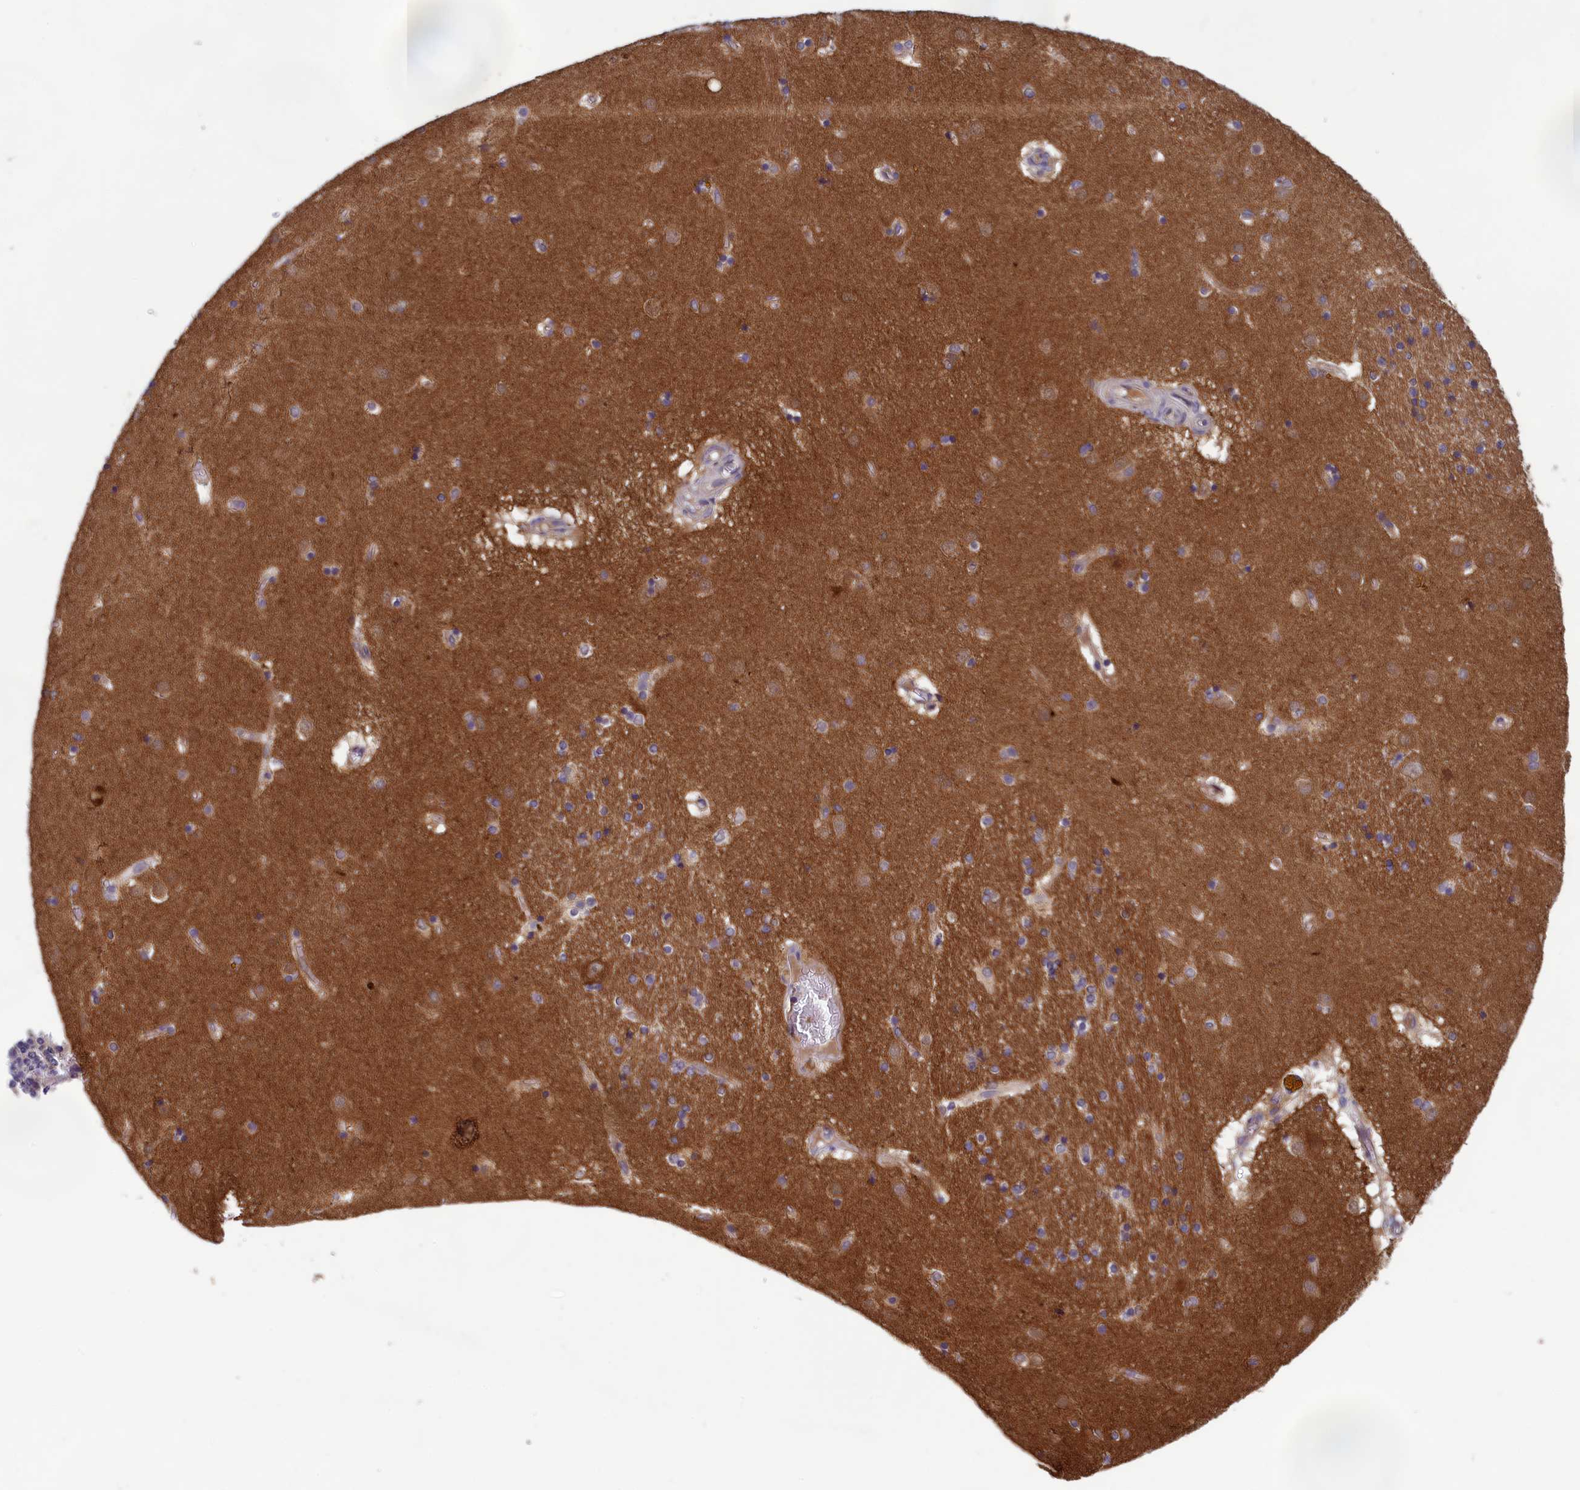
{"staining": {"intensity": "negative", "quantity": "none", "location": "none"}, "tissue": "caudate", "cell_type": "Glial cells", "image_type": "normal", "snomed": [{"axis": "morphology", "description": "Normal tissue, NOS"}, {"axis": "topography", "description": "Lateral ventricle wall"}], "caption": "The immunohistochemistry micrograph has no significant positivity in glial cells of caudate.", "gene": "HECA", "patient": {"sex": "male", "age": 70}}